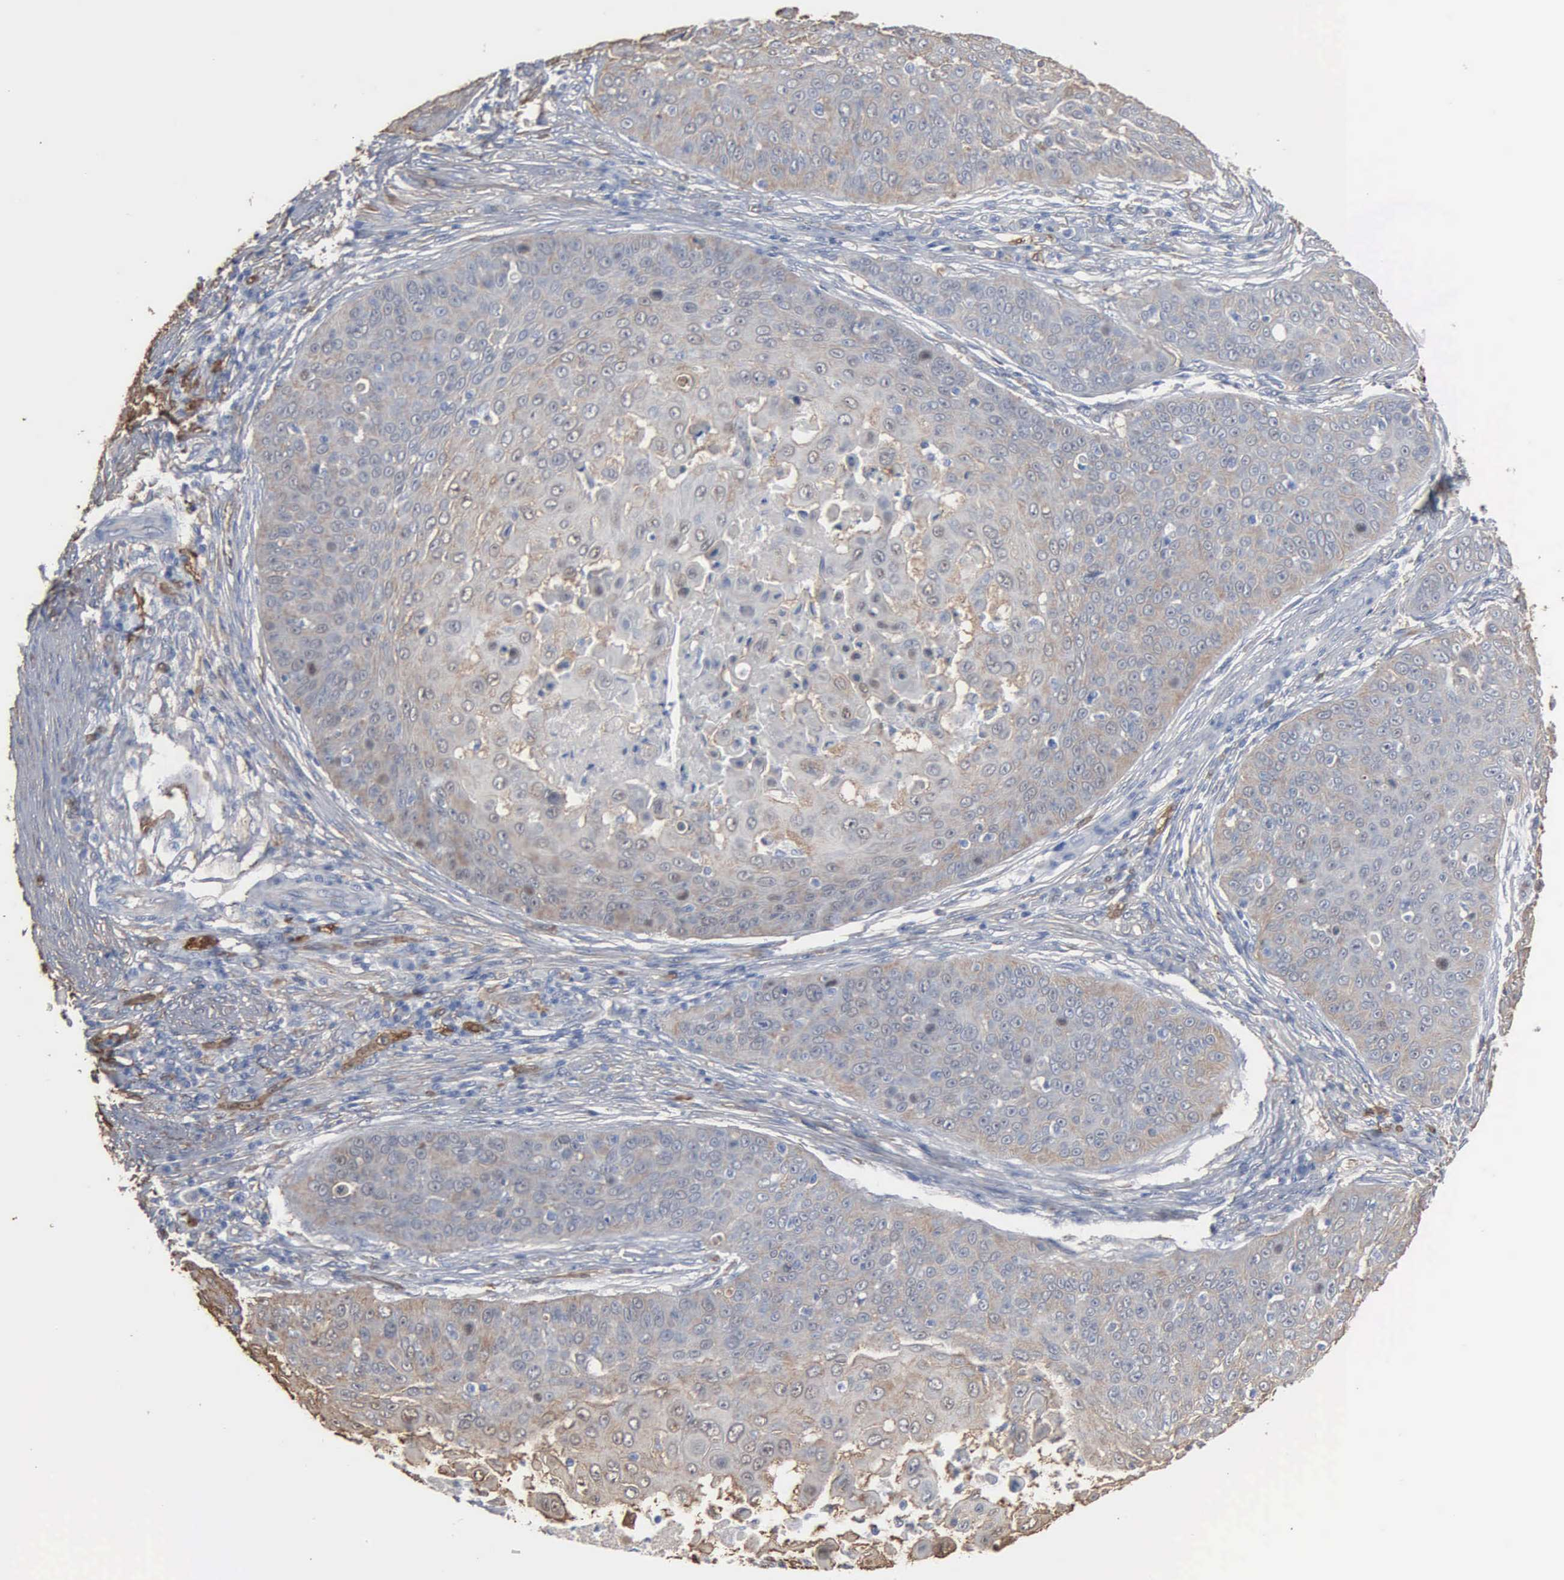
{"staining": {"intensity": "negative", "quantity": "none", "location": "none"}, "tissue": "skin cancer", "cell_type": "Tumor cells", "image_type": "cancer", "snomed": [{"axis": "morphology", "description": "Squamous cell carcinoma, NOS"}, {"axis": "topography", "description": "Skin"}], "caption": "Protein analysis of skin squamous cell carcinoma displays no significant staining in tumor cells. (DAB immunohistochemistry (IHC) with hematoxylin counter stain).", "gene": "FSCN1", "patient": {"sex": "male", "age": 82}}